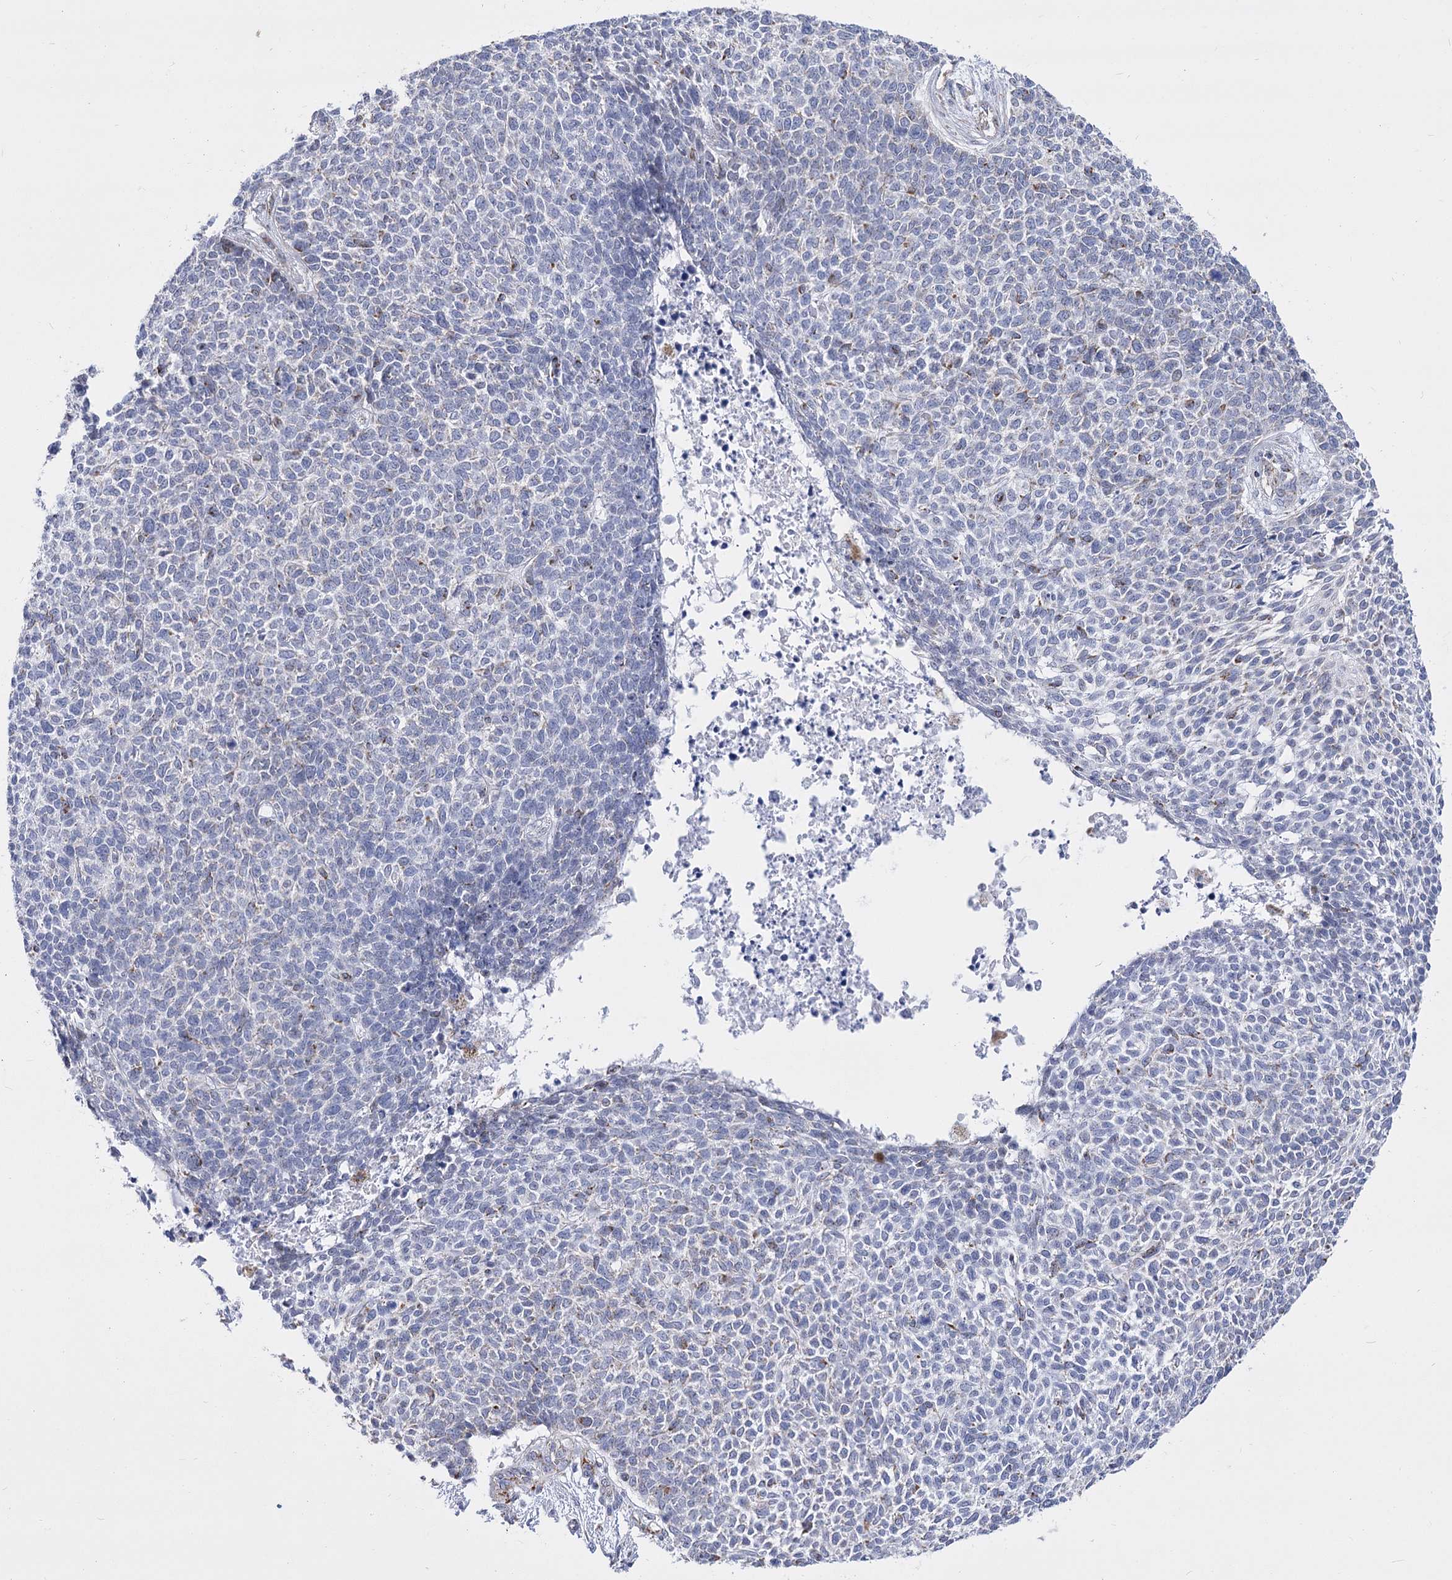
{"staining": {"intensity": "negative", "quantity": "none", "location": "none"}, "tissue": "skin cancer", "cell_type": "Tumor cells", "image_type": "cancer", "snomed": [{"axis": "morphology", "description": "Basal cell carcinoma"}, {"axis": "topography", "description": "Skin"}], "caption": "An IHC histopathology image of skin cancer (basal cell carcinoma) is shown. There is no staining in tumor cells of skin cancer (basal cell carcinoma). (Brightfield microscopy of DAB (3,3'-diaminobenzidine) immunohistochemistry (IHC) at high magnification).", "gene": "PDHB", "patient": {"sex": "female", "age": 84}}